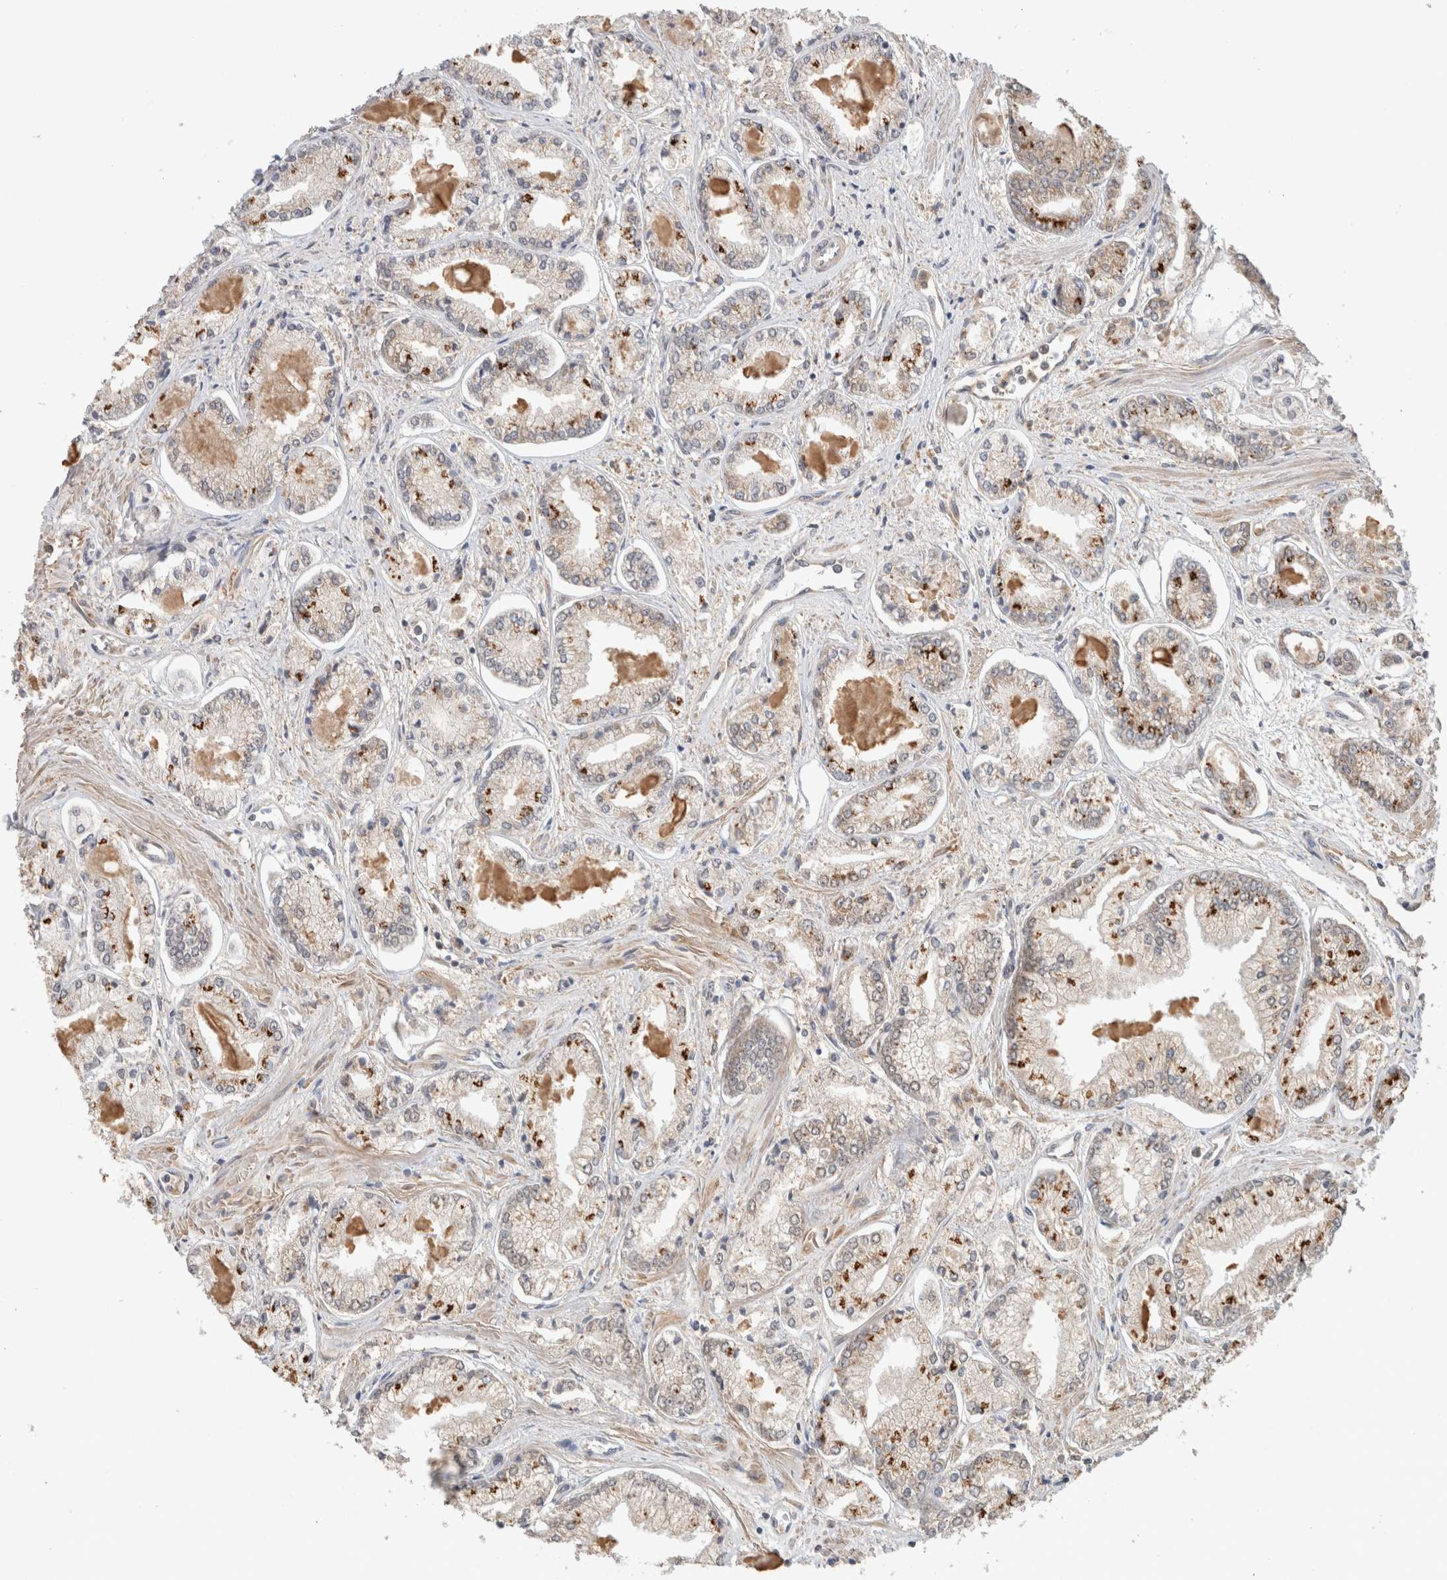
{"staining": {"intensity": "strong", "quantity": ">75%", "location": "cytoplasmic/membranous"}, "tissue": "prostate cancer", "cell_type": "Tumor cells", "image_type": "cancer", "snomed": [{"axis": "morphology", "description": "Adenocarcinoma, Low grade"}, {"axis": "topography", "description": "Prostate"}], "caption": "Protein staining by immunohistochemistry (IHC) reveals strong cytoplasmic/membranous expression in approximately >75% of tumor cells in prostate adenocarcinoma (low-grade).", "gene": "RAB14", "patient": {"sex": "male", "age": 52}}